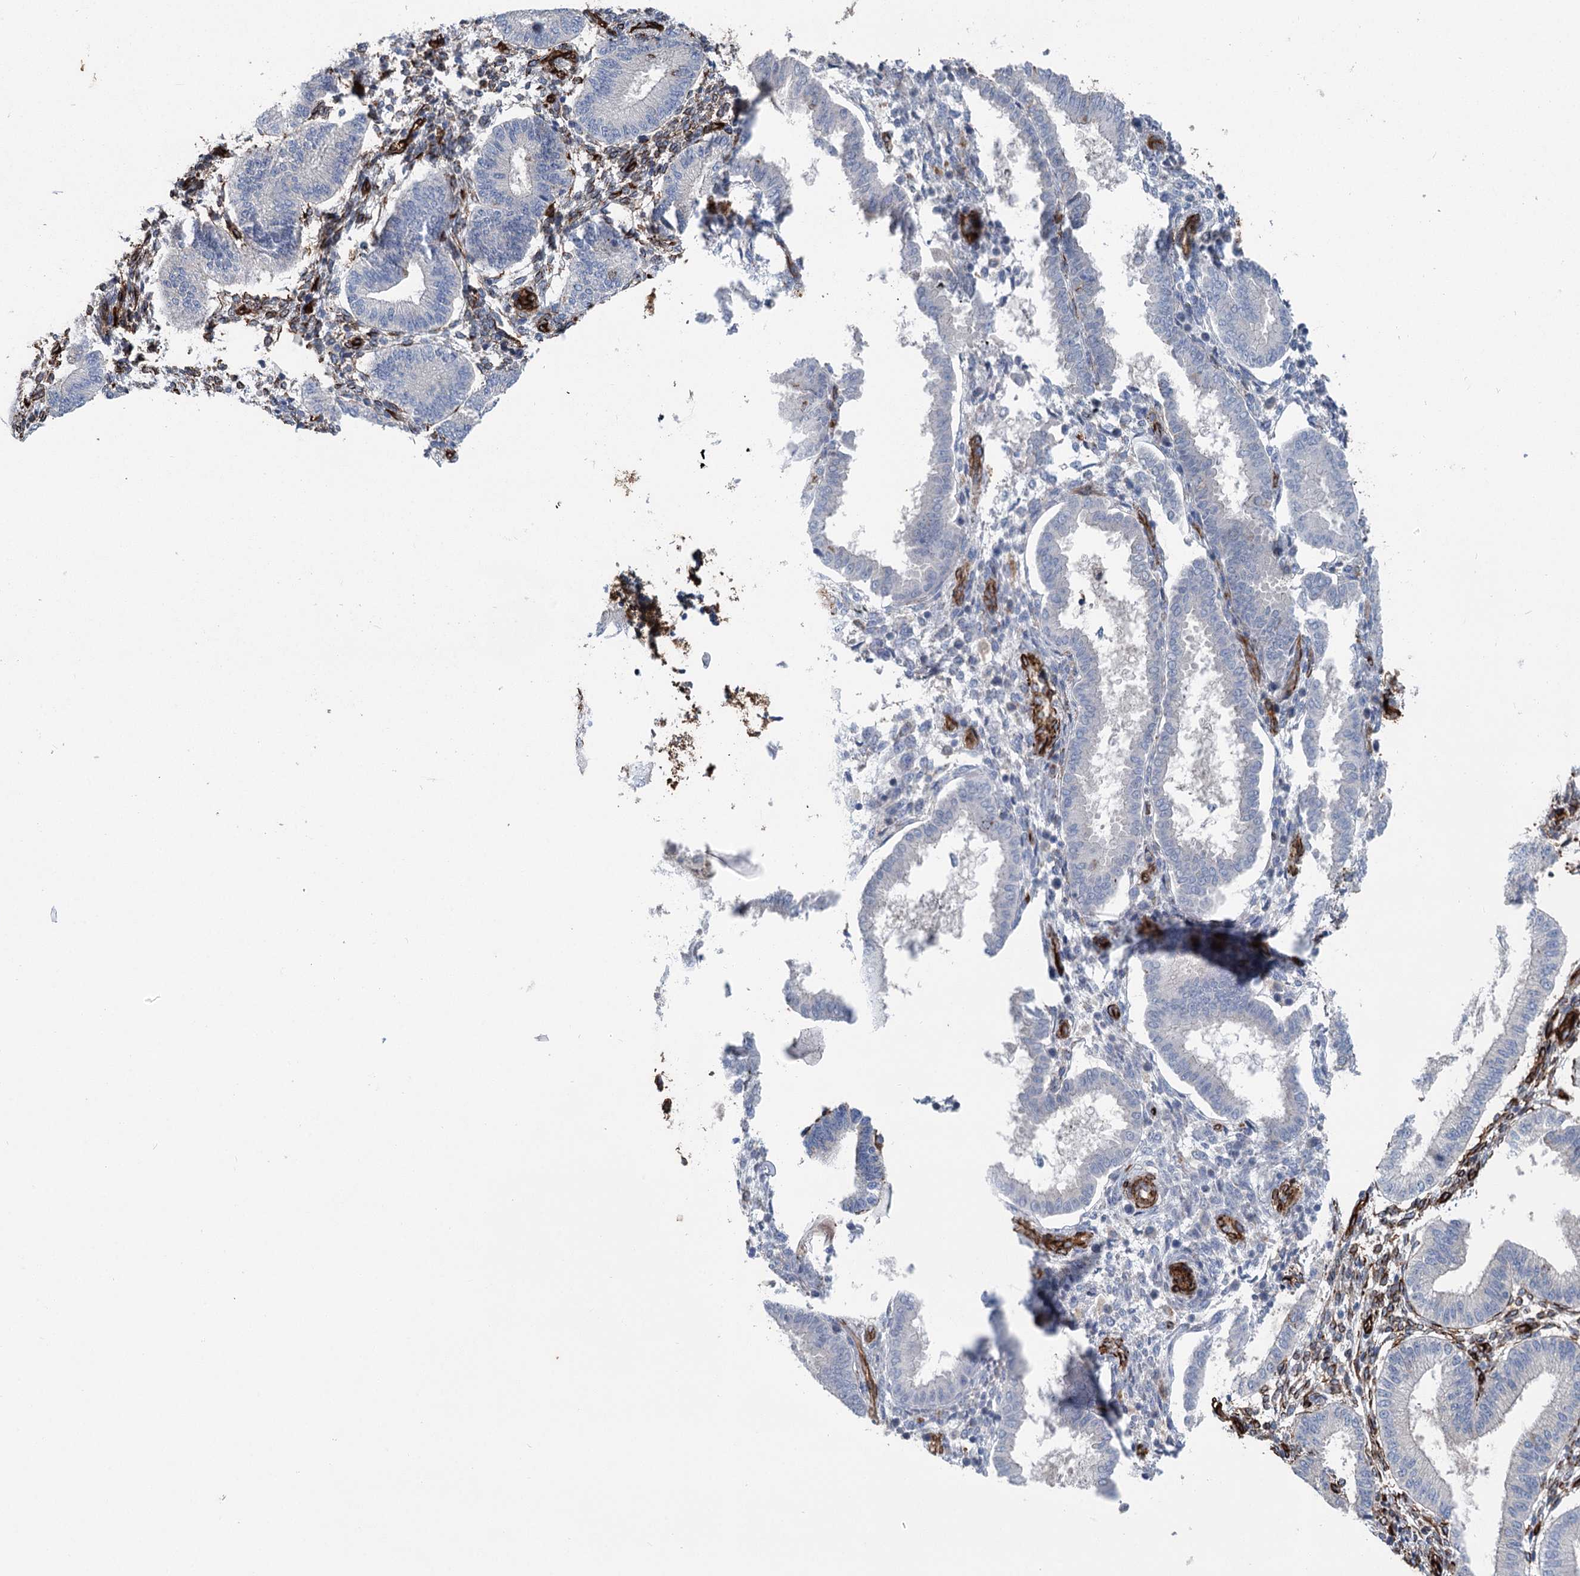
{"staining": {"intensity": "moderate", "quantity": "<25%", "location": "cytoplasmic/membranous"}, "tissue": "endometrium", "cell_type": "Cells in endometrial stroma", "image_type": "normal", "snomed": [{"axis": "morphology", "description": "Normal tissue, NOS"}, {"axis": "topography", "description": "Endometrium"}], "caption": "Immunohistochemistry staining of unremarkable endometrium, which exhibits low levels of moderate cytoplasmic/membranous positivity in approximately <25% of cells in endometrial stroma indicating moderate cytoplasmic/membranous protein expression. The staining was performed using DAB (3,3'-diaminobenzidine) (brown) for protein detection and nuclei were counterstained in hematoxylin (blue).", "gene": "IQSEC1", "patient": {"sex": "female", "age": 24}}